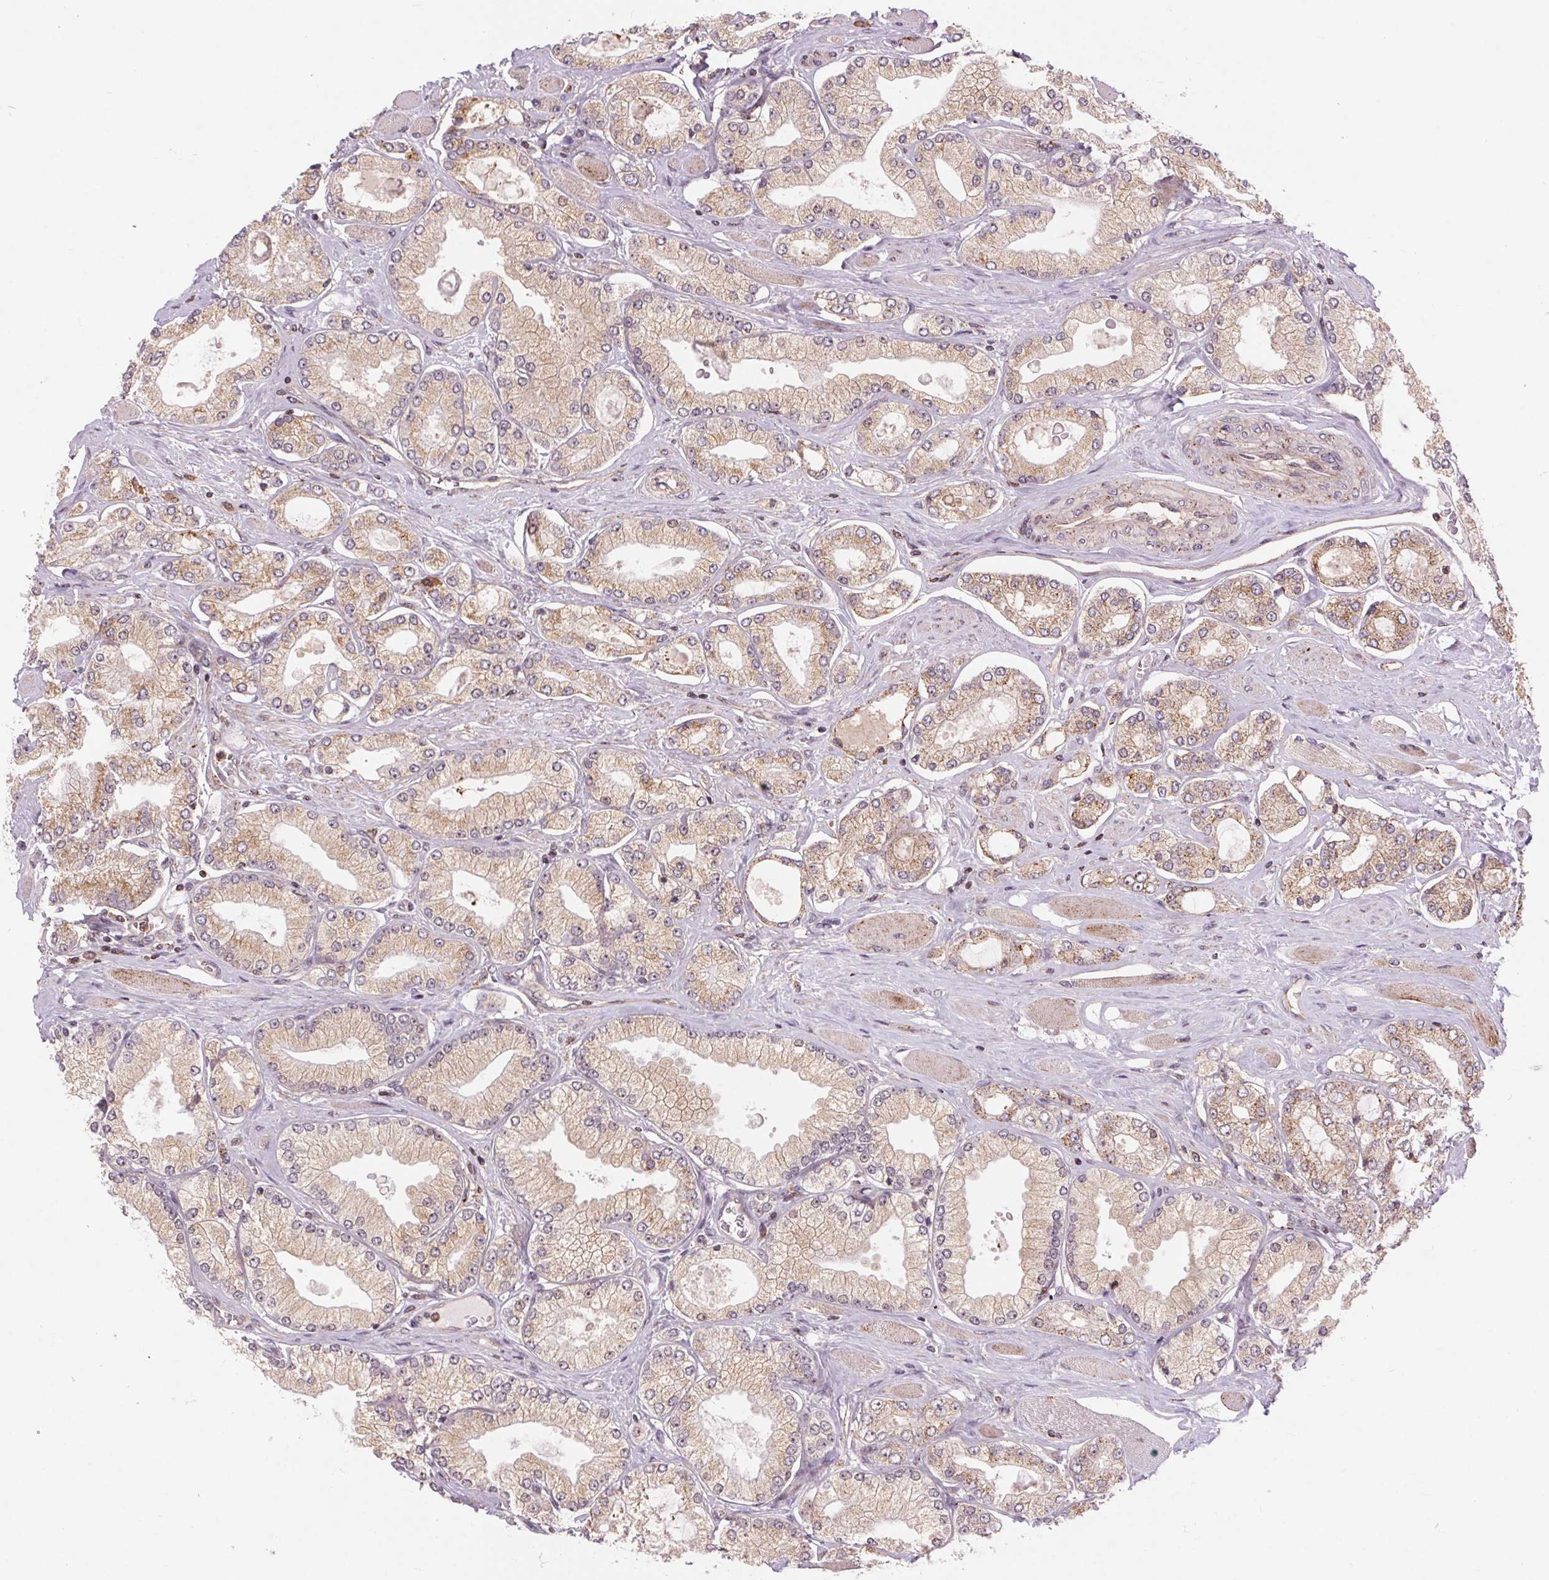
{"staining": {"intensity": "weak", "quantity": "25%-75%", "location": "cytoplasmic/membranous"}, "tissue": "prostate cancer", "cell_type": "Tumor cells", "image_type": "cancer", "snomed": [{"axis": "morphology", "description": "Adenocarcinoma, High grade"}, {"axis": "topography", "description": "Prostate"}], "caption": "Immunohistochemical staining of human prostate cancer (adenocarcinoma (high-grade)) displays low levels of weak cytoplasmic/membranous positivity in about 25%-75% of tumor cells.", "gene": "CHMP4B", "patient": {"sex": "male", "age": 68}}